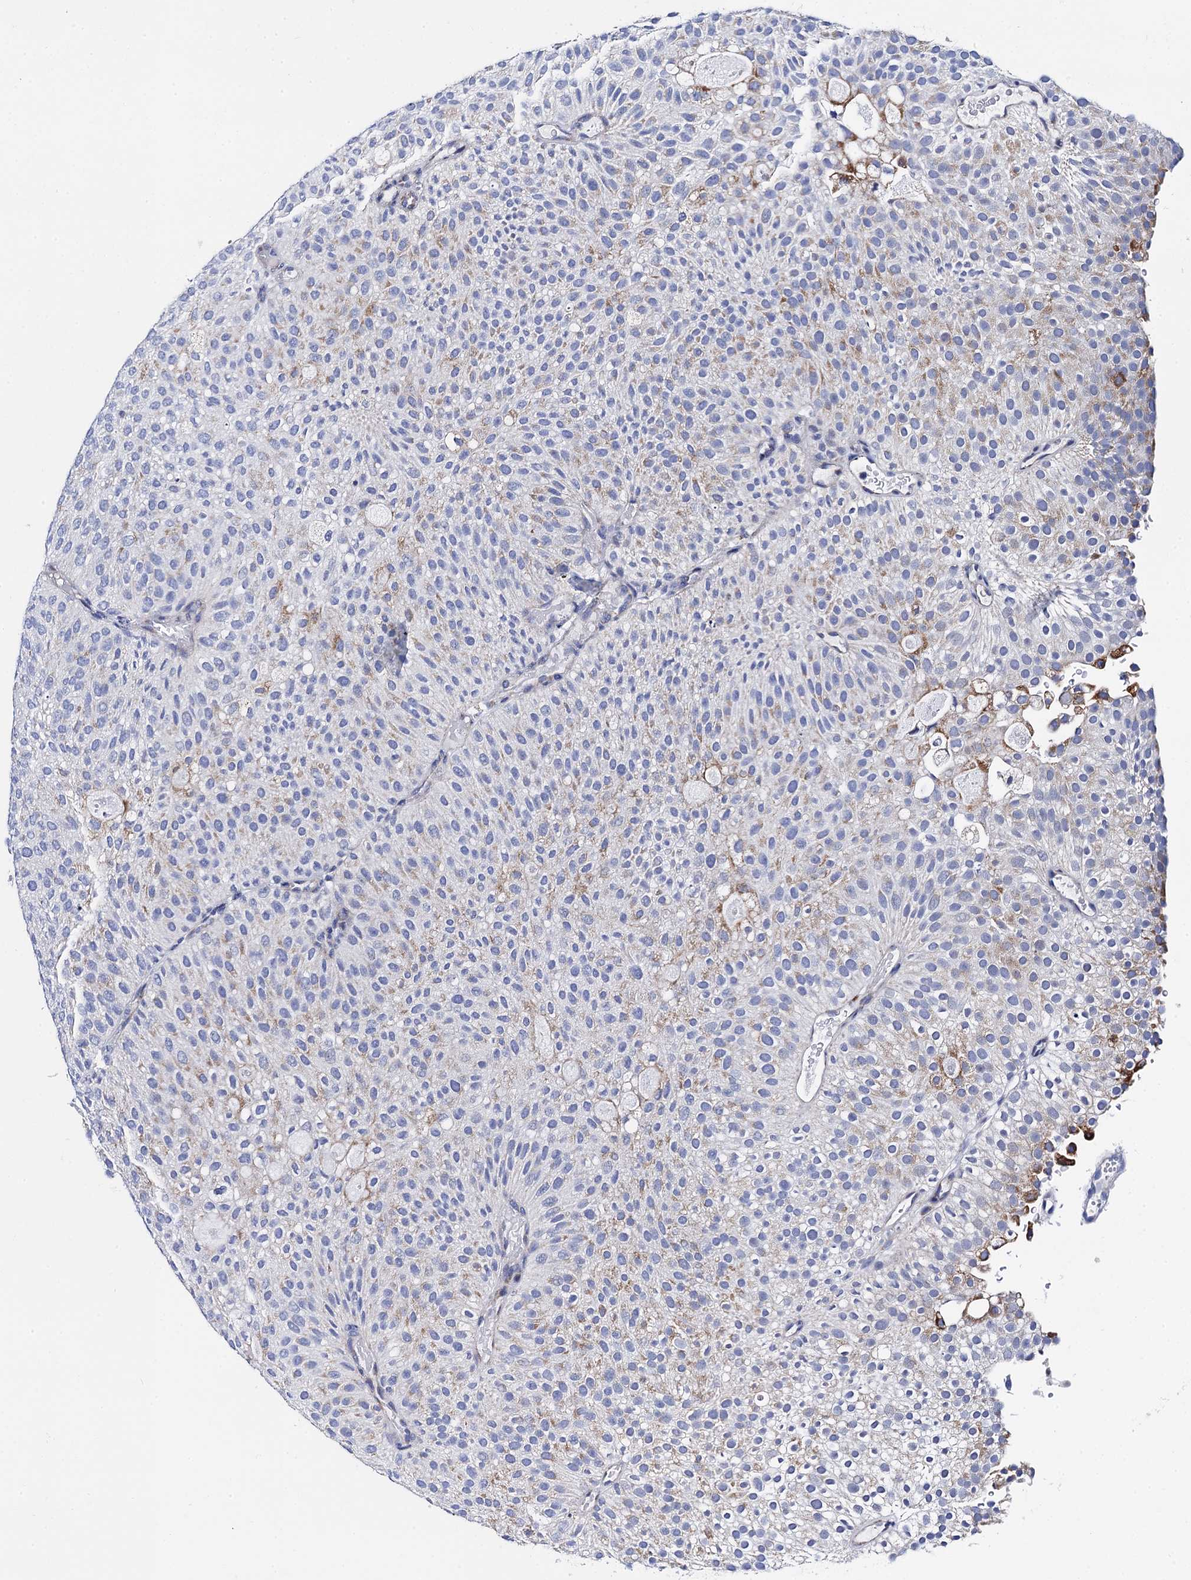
{"staining": {"intensity": "moderate", "quantity": "<25%", "location": "cytoplasmic/membranous"}, "tissue": "urothelial cancer", "cell_type": "Tumor cells", "image_type": "cancer", "snomed": [{"axis": "morphology", "description": "Urothelial carcinoma, Low grade"}, {"axis": "topography", "description": "Urinary bladder"}], "caption": "Moderate cytoplasmic/membranous expression is present in approximately <25% of tumor cells in urothelial carcinoma (low-grade).", "gene": "ACADSB", "patient": {"sex": "male", "age": 78}}